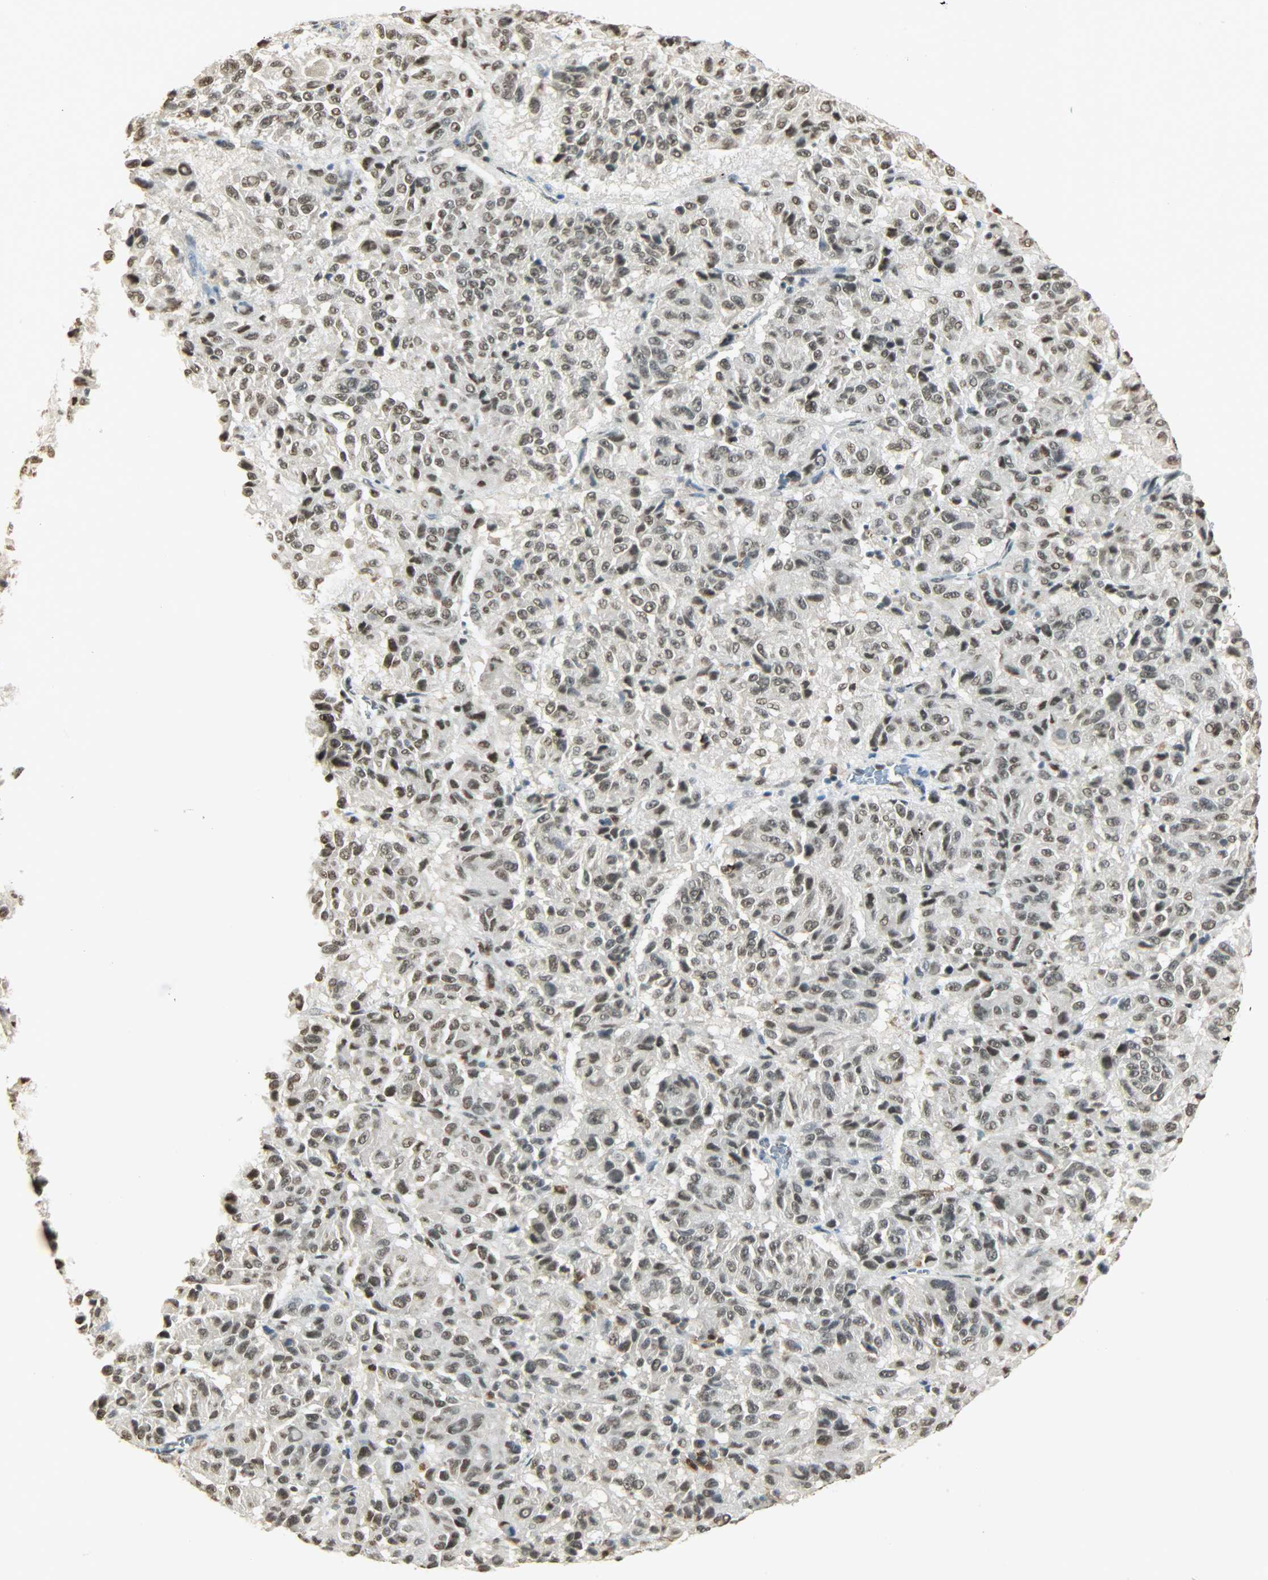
{"staining": {"intensity": "moderate", "quantity": ">75%", "location": "nuclear"}, "tissue": "melanoma", "cell_type": "Tumor cells", "image_type": "cancer", "snomed": [{"axis": "morphology", "description": "Malignant melanoma, Metastatic site"}, {"axis": "topography", "description": "Lung"}], "caption": "The image demonstrates immunohistochemical staining of melanoma. There is moderate nuclear staining is seen in about >75% of tumor cells. Nuclei are stained in blue.", "gene": "NGFR", "patient": {"sex": "male", "age": 64}}